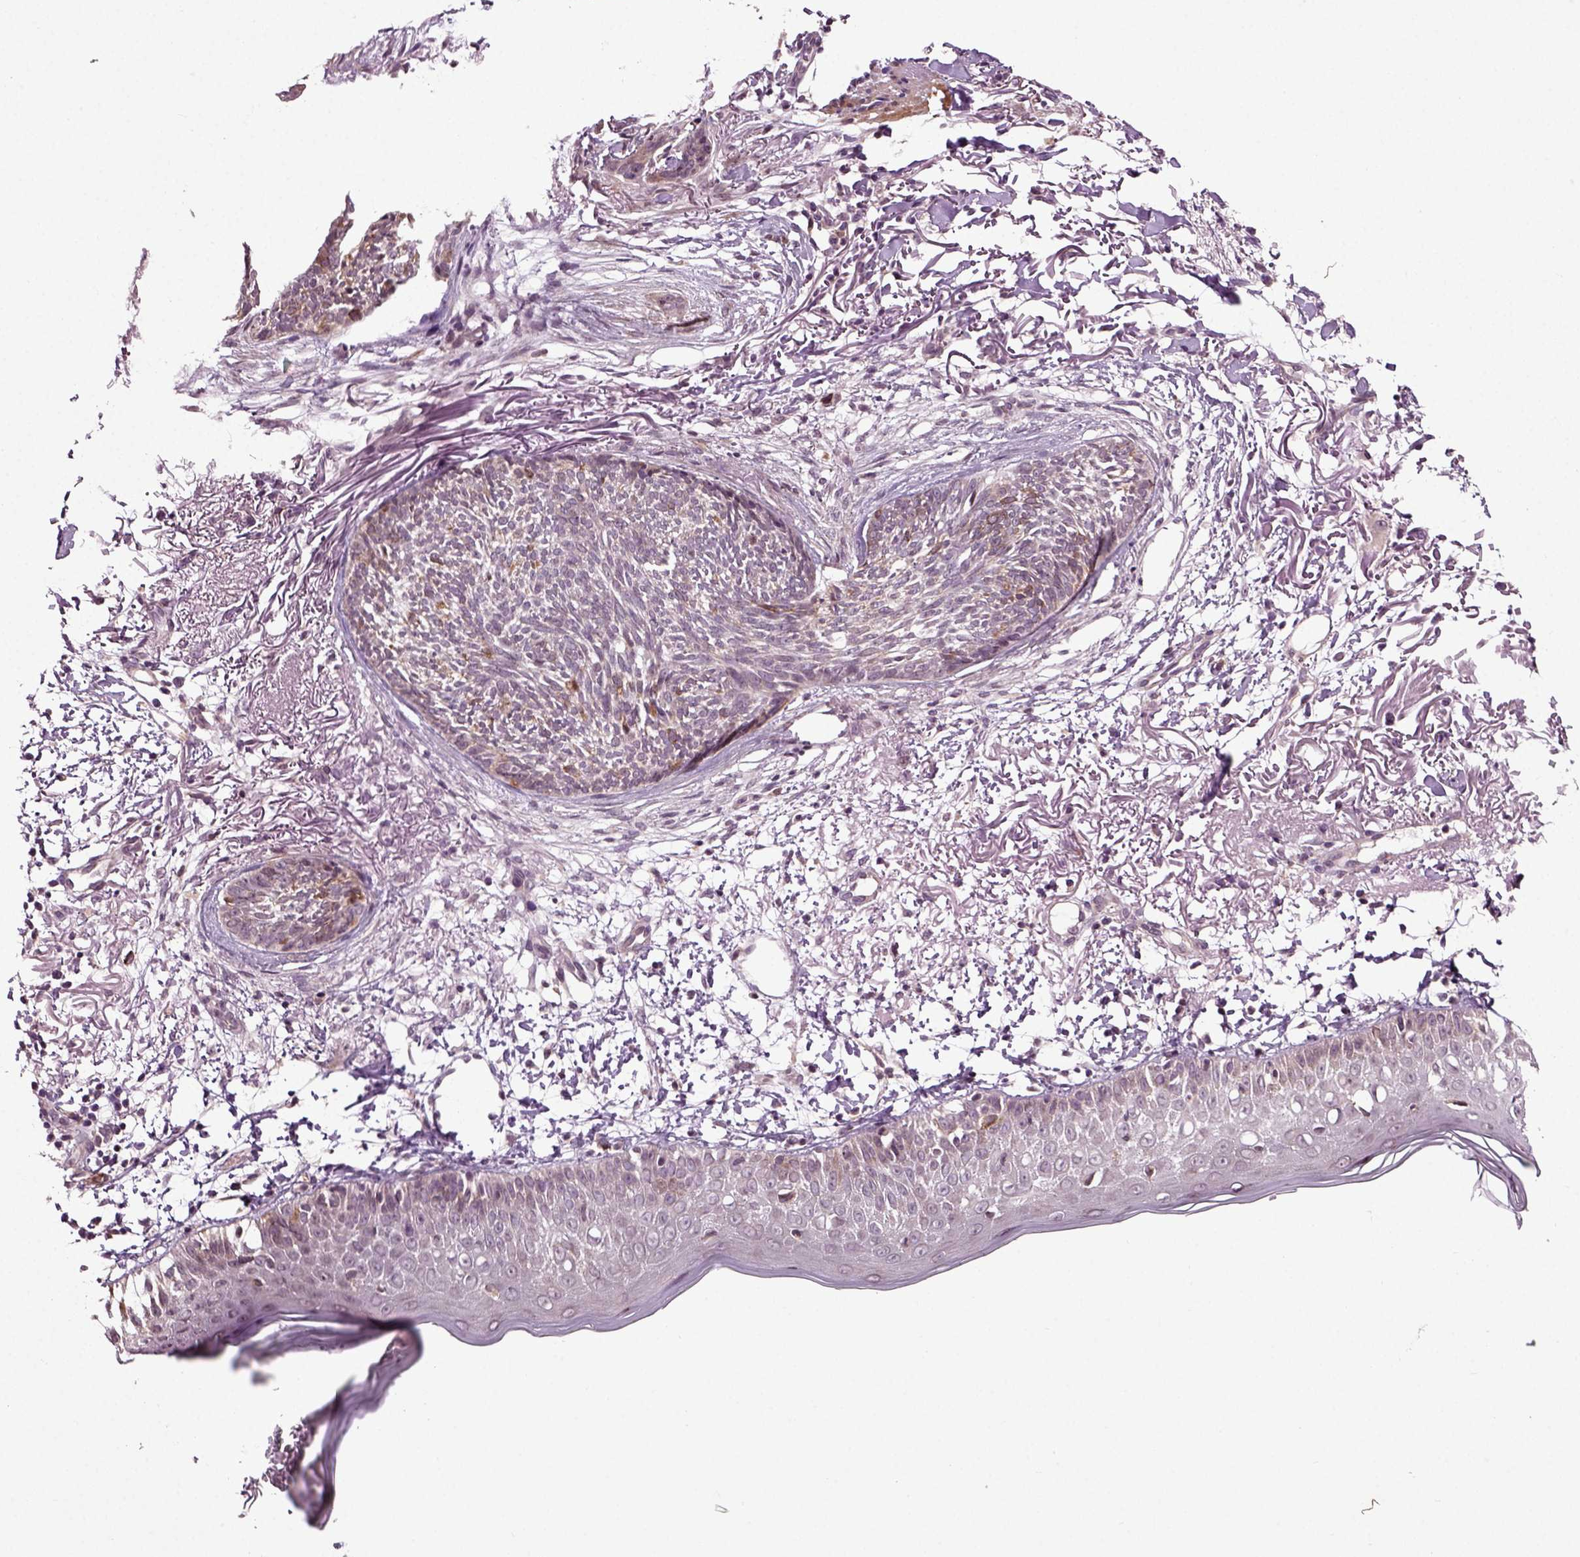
{"staining": {"intensity": "negative", "quantity": "none", "location": "none"}, "tissue": "skin cancer", "cell_type": "Tumor cells", "image_type": "cancer", "snomed": [{"axis": "morphology", "description": "Normal tissue, NOS"}, {"axis": "morphology", "description": "Basal cell carcinoma"}, {"axis": "topography", "description": "Skin"}], "caption": "Immunohistochemistry (IHC) of skin cancer (basal cell carcinoma) shows no positivity in tumor cells. Nuclei are stained in blue.", "gene": "KNSTRN", "patient": {"sex": "male", "age": 84}}